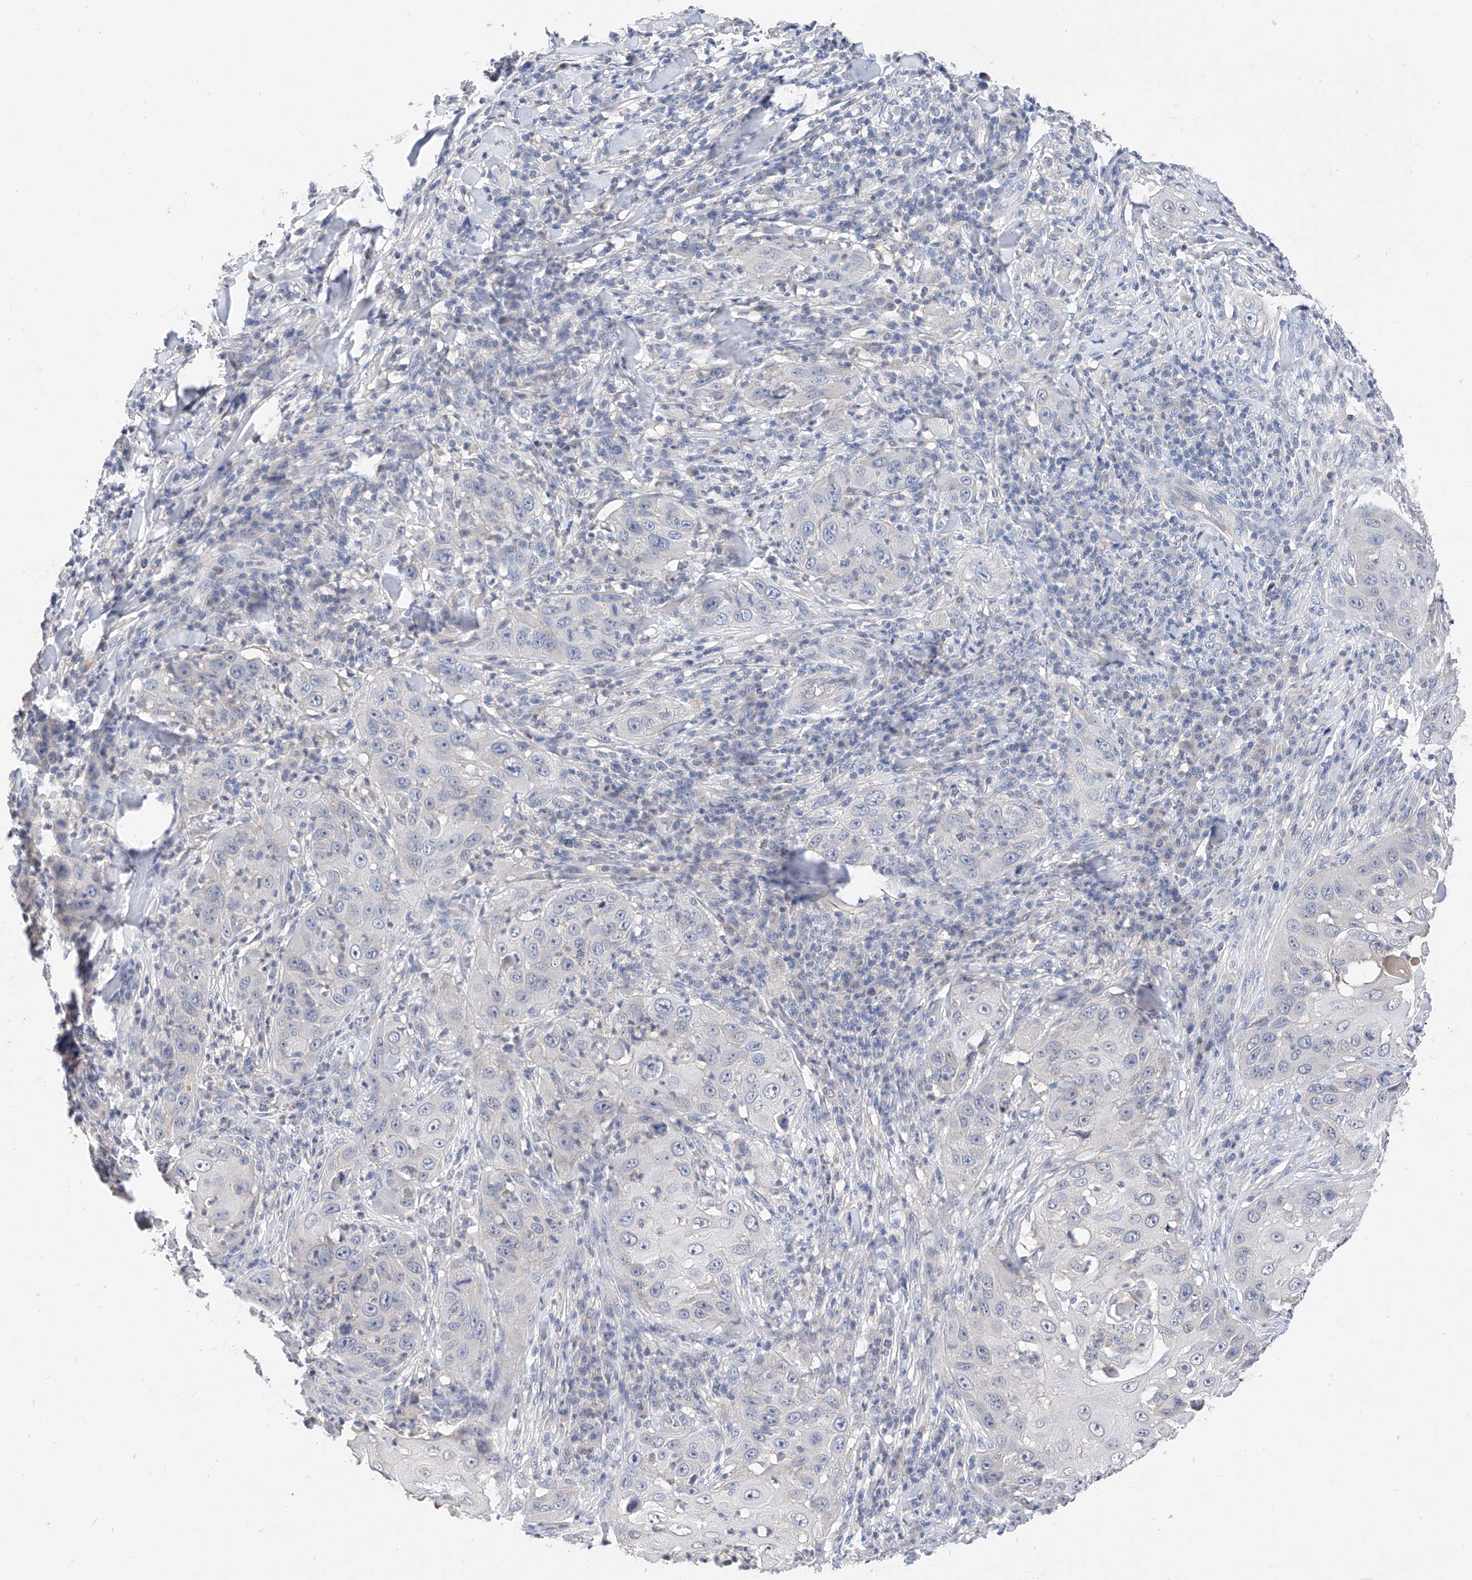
{"staining": {"intensity": "negative", "quantity": "none", "location": "none"}, "tissue": "skin cancer", "cell_type": "Tumor cells", "image_type": "cancer", "snomed": [{"axis": "morphology", "description": "Squamous cell carcinoma, NOS"}, {"axis": "topography", "description": "Skin"}], "caption": "Immunohistochemistry (IHC) micrograph of skin squamous cell carcinoma stained for a protein (brown), which displays no staining in tumor cells. The staining was performed using DAB to visualize the protein expression in brown, while the nuclei were stained in blue with hematoxylin (Magnification: 20x).", "gene": "FUCA2", "patient": {"sex": "female", "age": 44}}